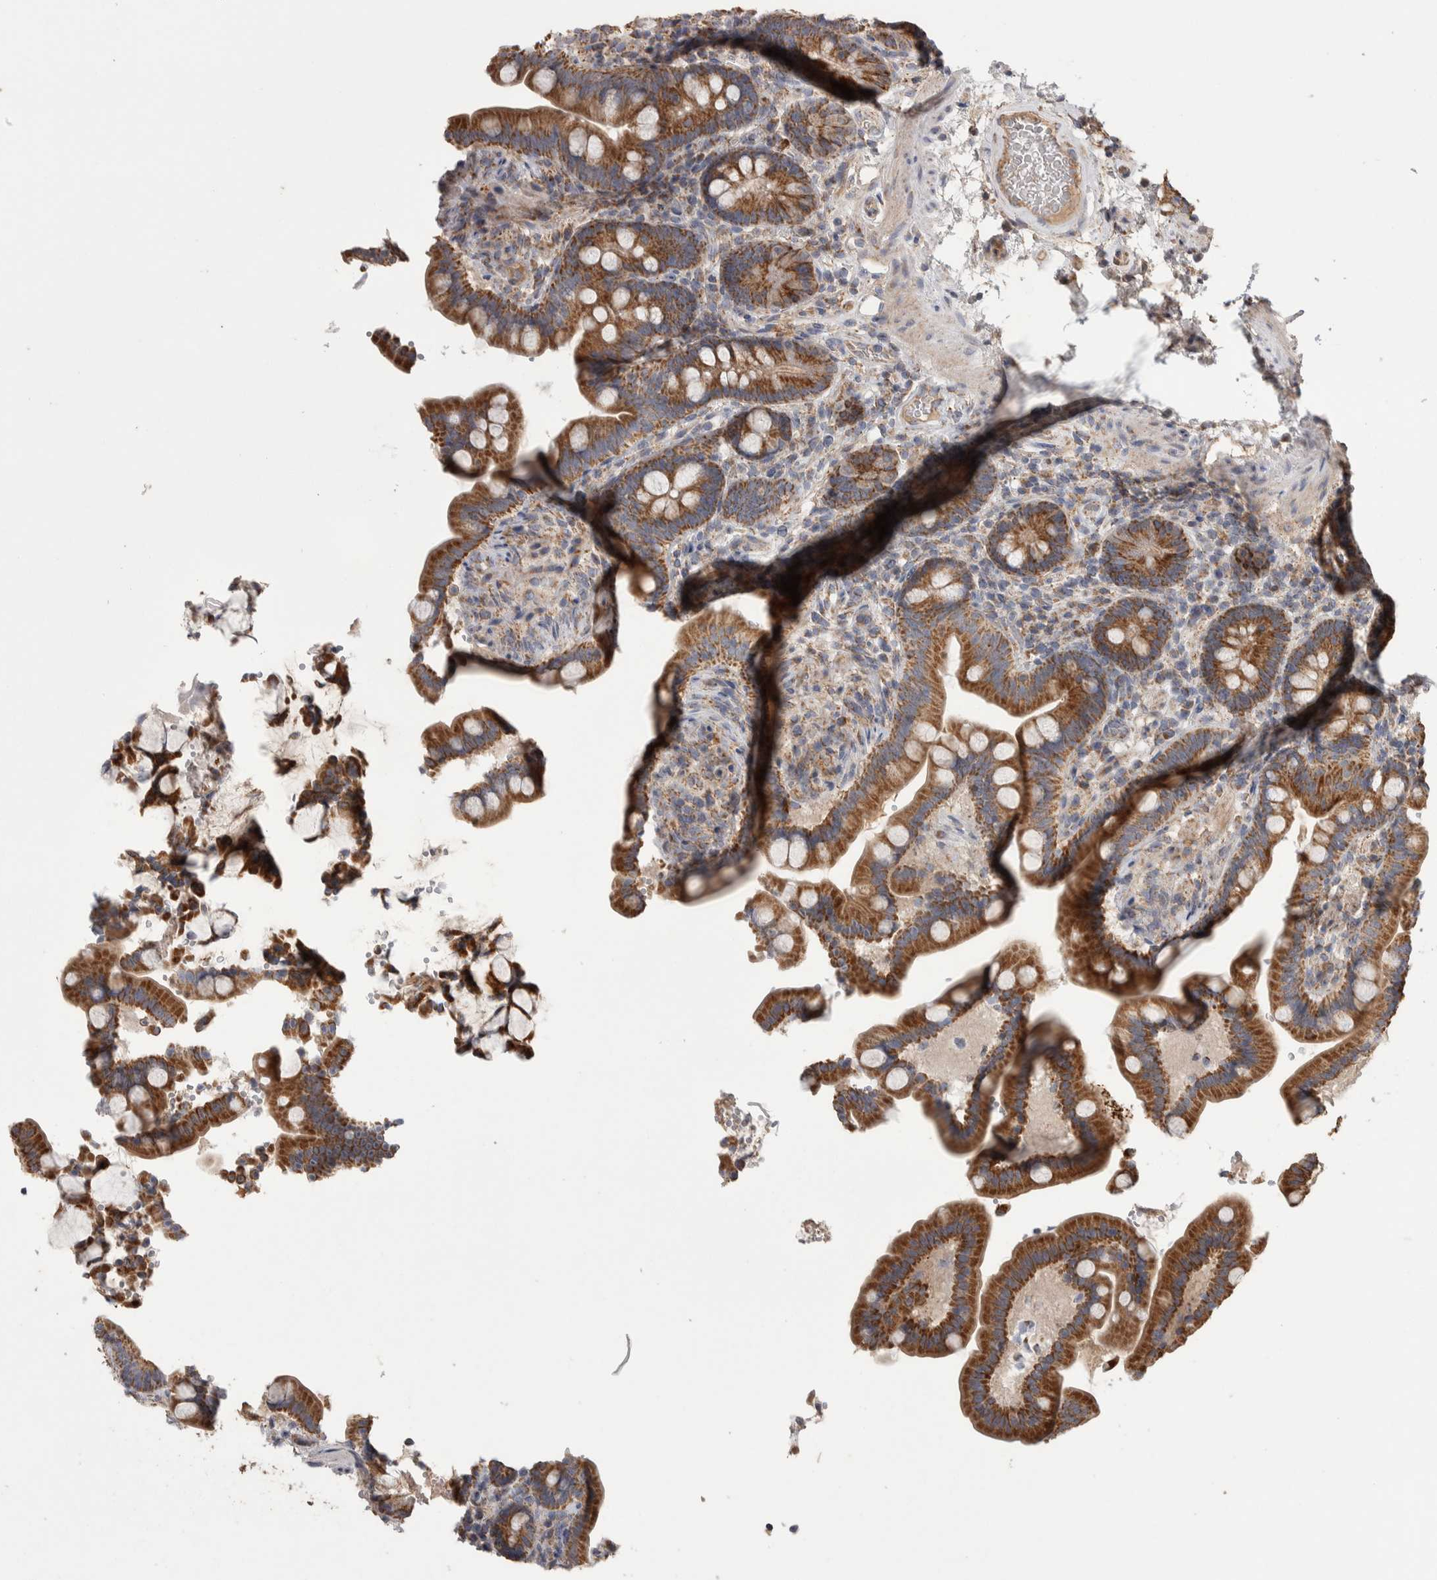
{"staining": {"intensity": "weak", "quantity": "25%-75%", "location": "cytoplasmic/membranous"}, "tissue": "colon", "cell_type": "Endothelial cells", "image_type": "normal", "snomed": [{"axis": "morphology", "description": "Normal tissue, NOS"}, {"axis": "topography", "description": "Smooth muscle"}, {"axis": "topography", "description": "Colon"}], "caption": "IHC of benign human colon exhibits low levels of weak cytoplasmic/membranous staining in approximately 25%-75% of endothelial cells. (DAB IHC with brightfield microscopy, high magnification).", "gene": "SCO1", "patient": {"sex": "male", "age": 73}}